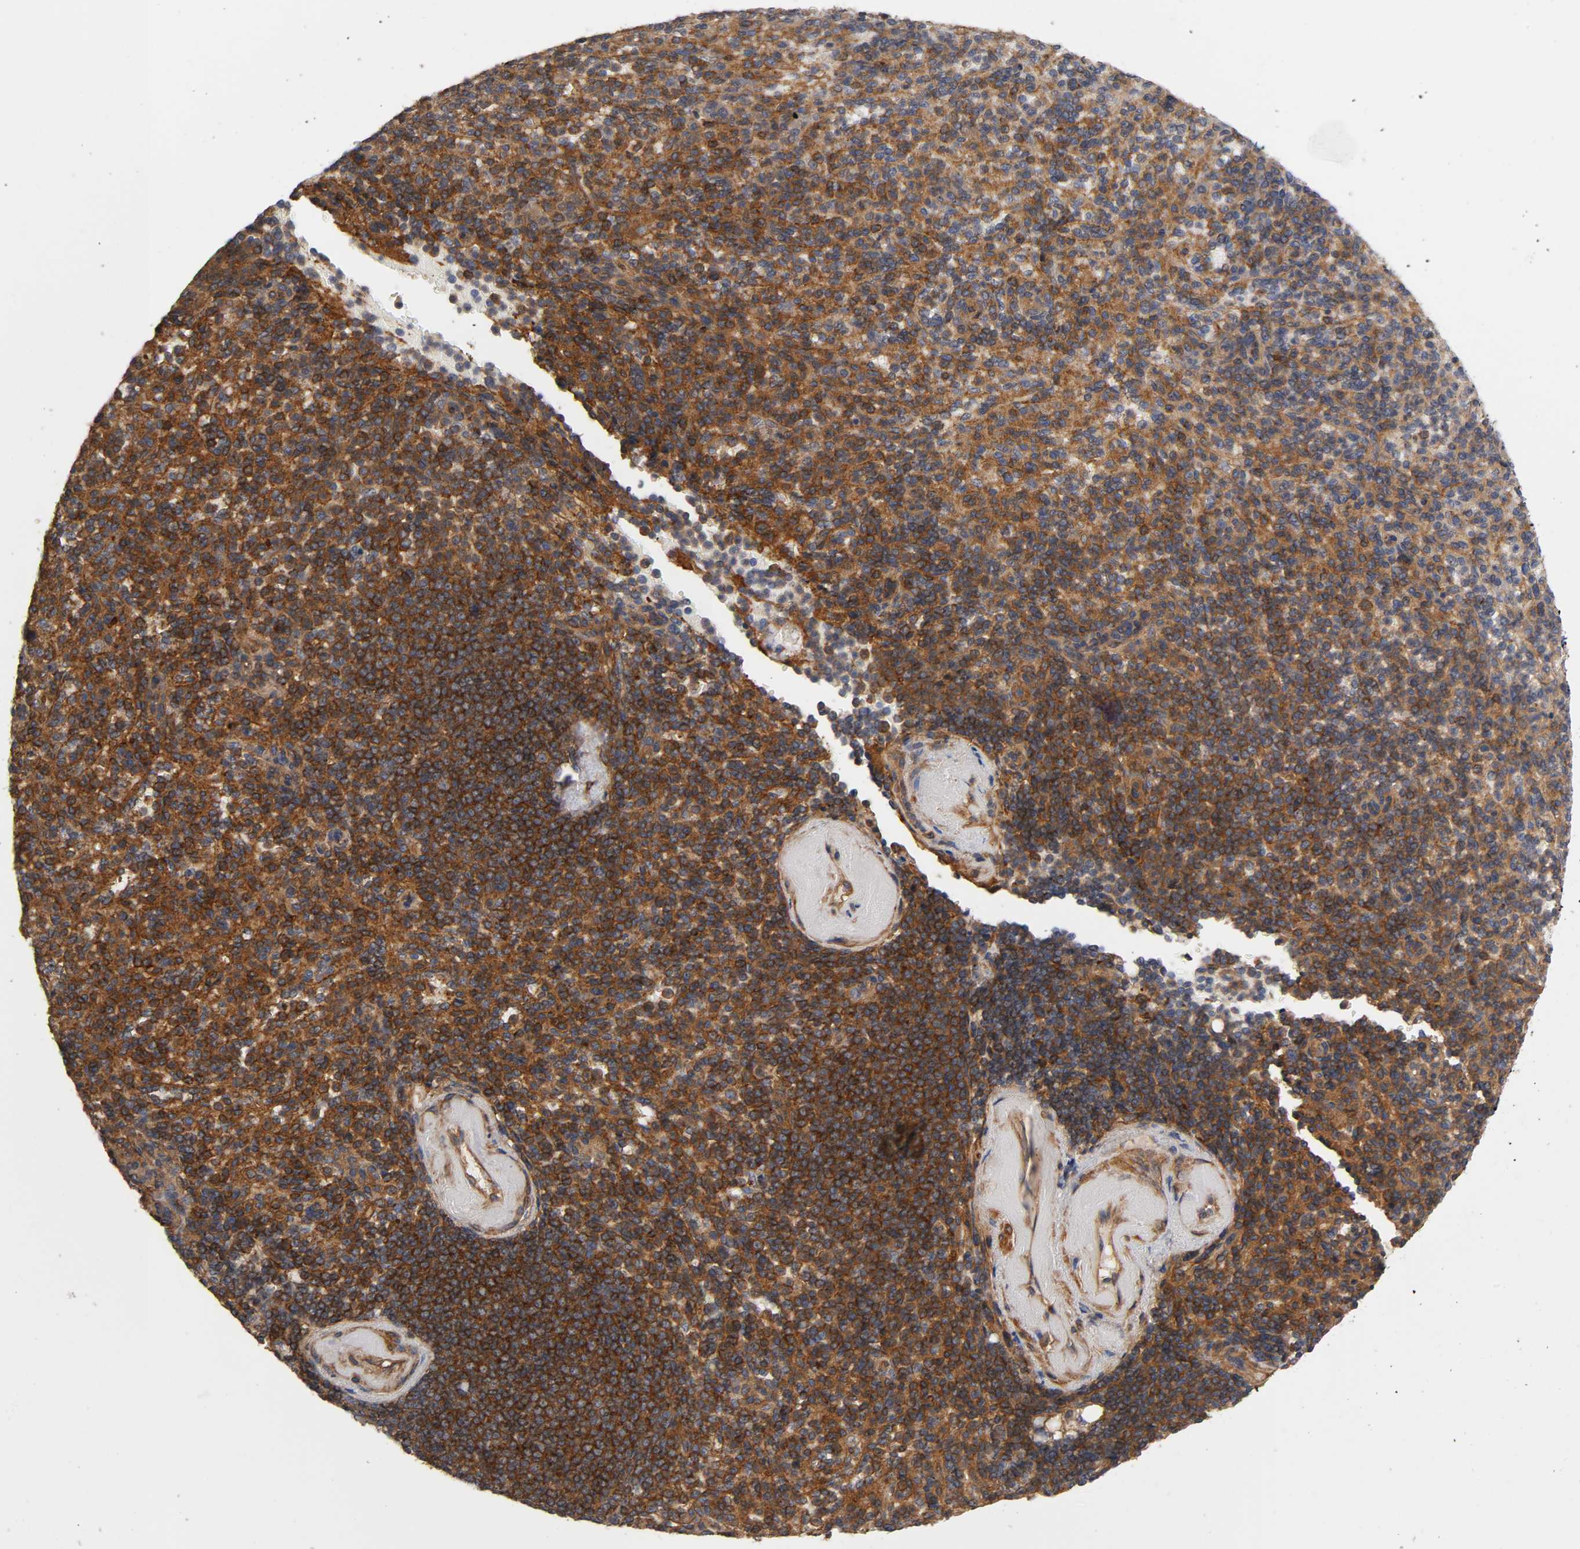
{"staining": {"intensity": "strong", "quantity": ">75%", "location": "cytoplasmic/membranous"}, "tissue": "spleen", "cell_type": "Cells in red pulp", "image_type": "normal", "snomed": [{"axis": "morphology", "description": "Normal tissue, NOS"}, {"axis": "topography", "description": "Spleen"}], "caption": "High-power microscopy captured an IHC micrograph of unremarkable spleen, revealing strong cytoplasmic/membranous staining in about >75% of cells in red pulp.", "gene": "LAMTOR2", "patient": {"sex": "female", "age": 74}}